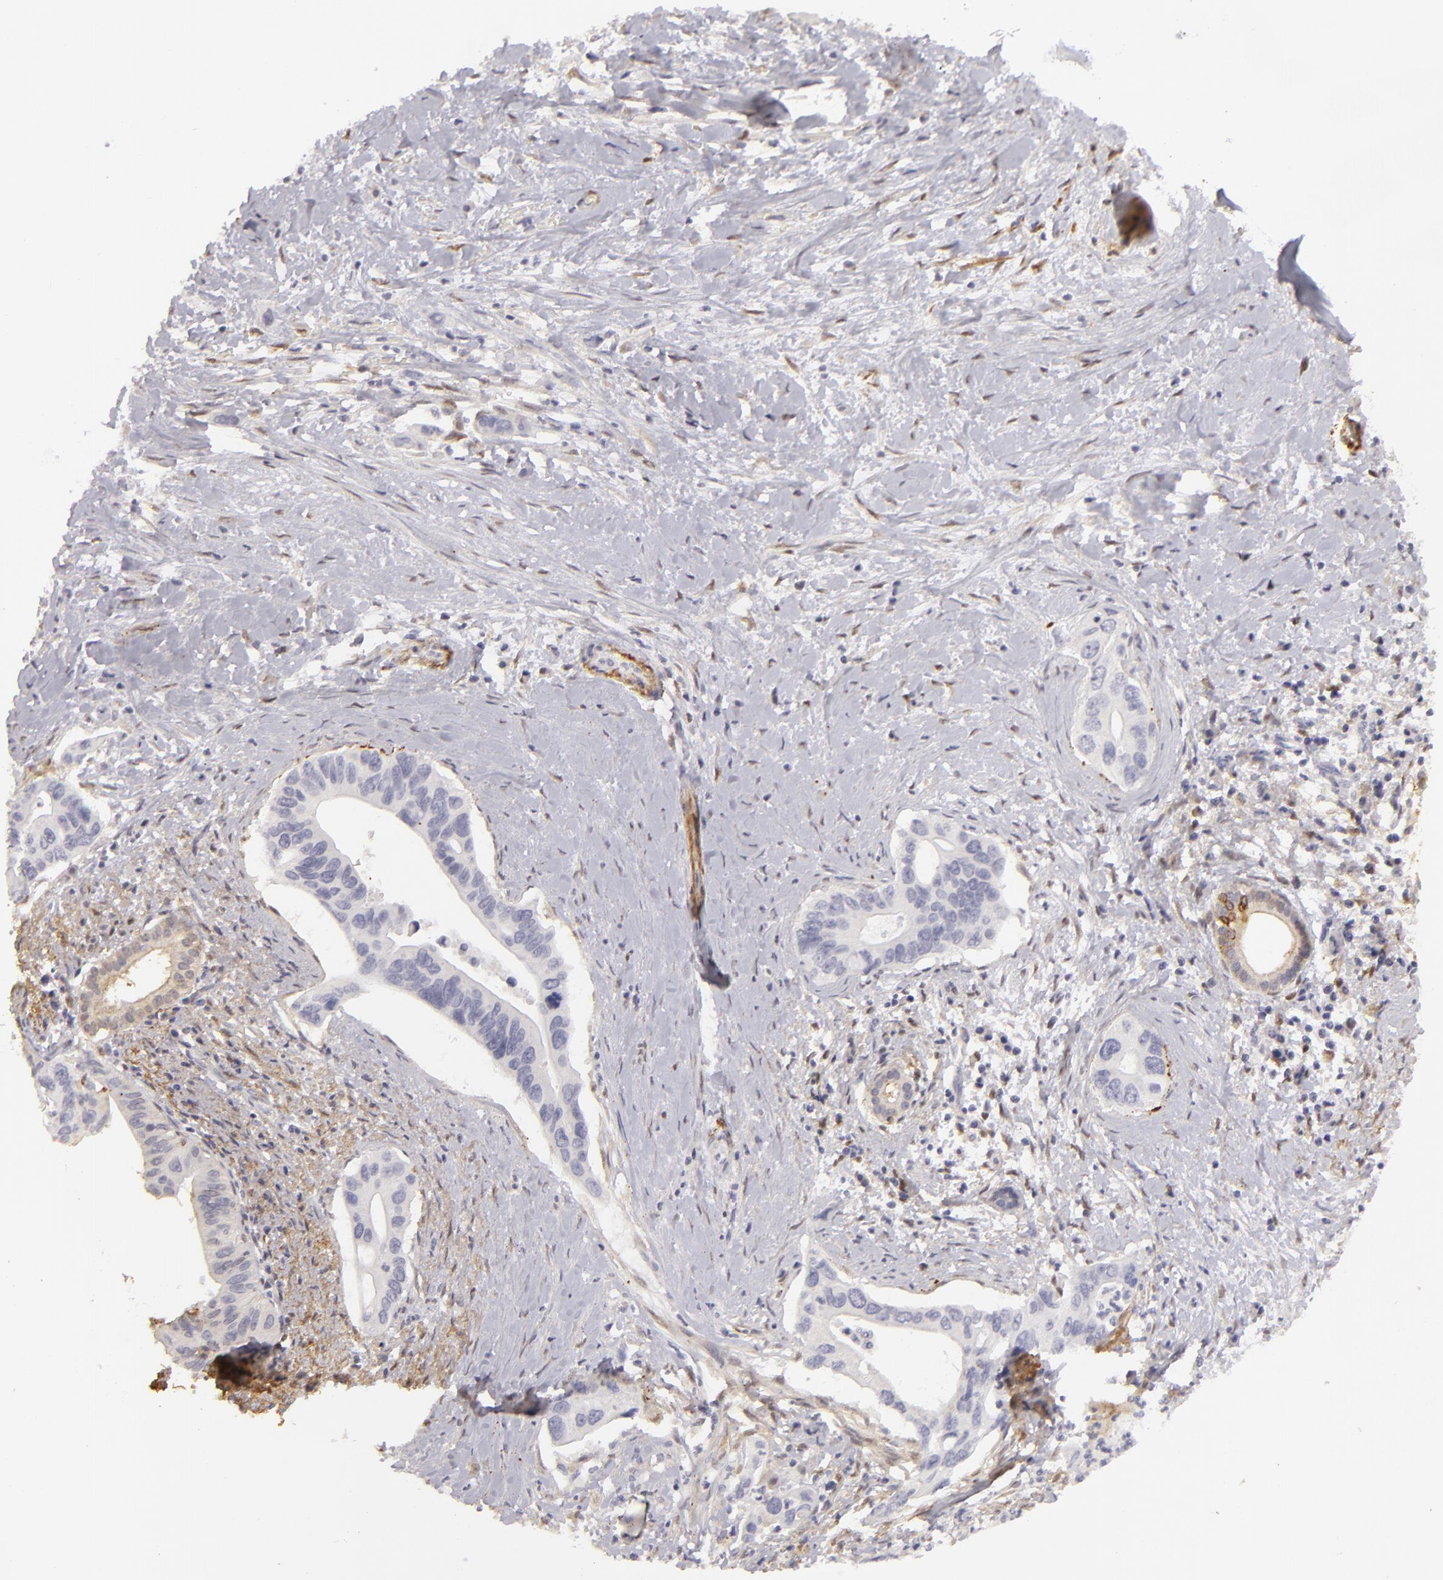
{"staining": {"intensity": "negative", "quantity": "none", "location": "none"}, "tissue": "liver cancer", "cell_type": "Tumor cells", "image_type": "cancer", "snomed": [{"axis": "morphology", "description": "Cholangiocarcinoma"}, {"axis": "topography", "description": "Liver"}], "caption": "Liver cholangiocarcinoma was stained to show a protein in brown. There is no significant expression in tumor cells.", "gene": "EFS", "patient": {"sex": "female", "age": 65}}